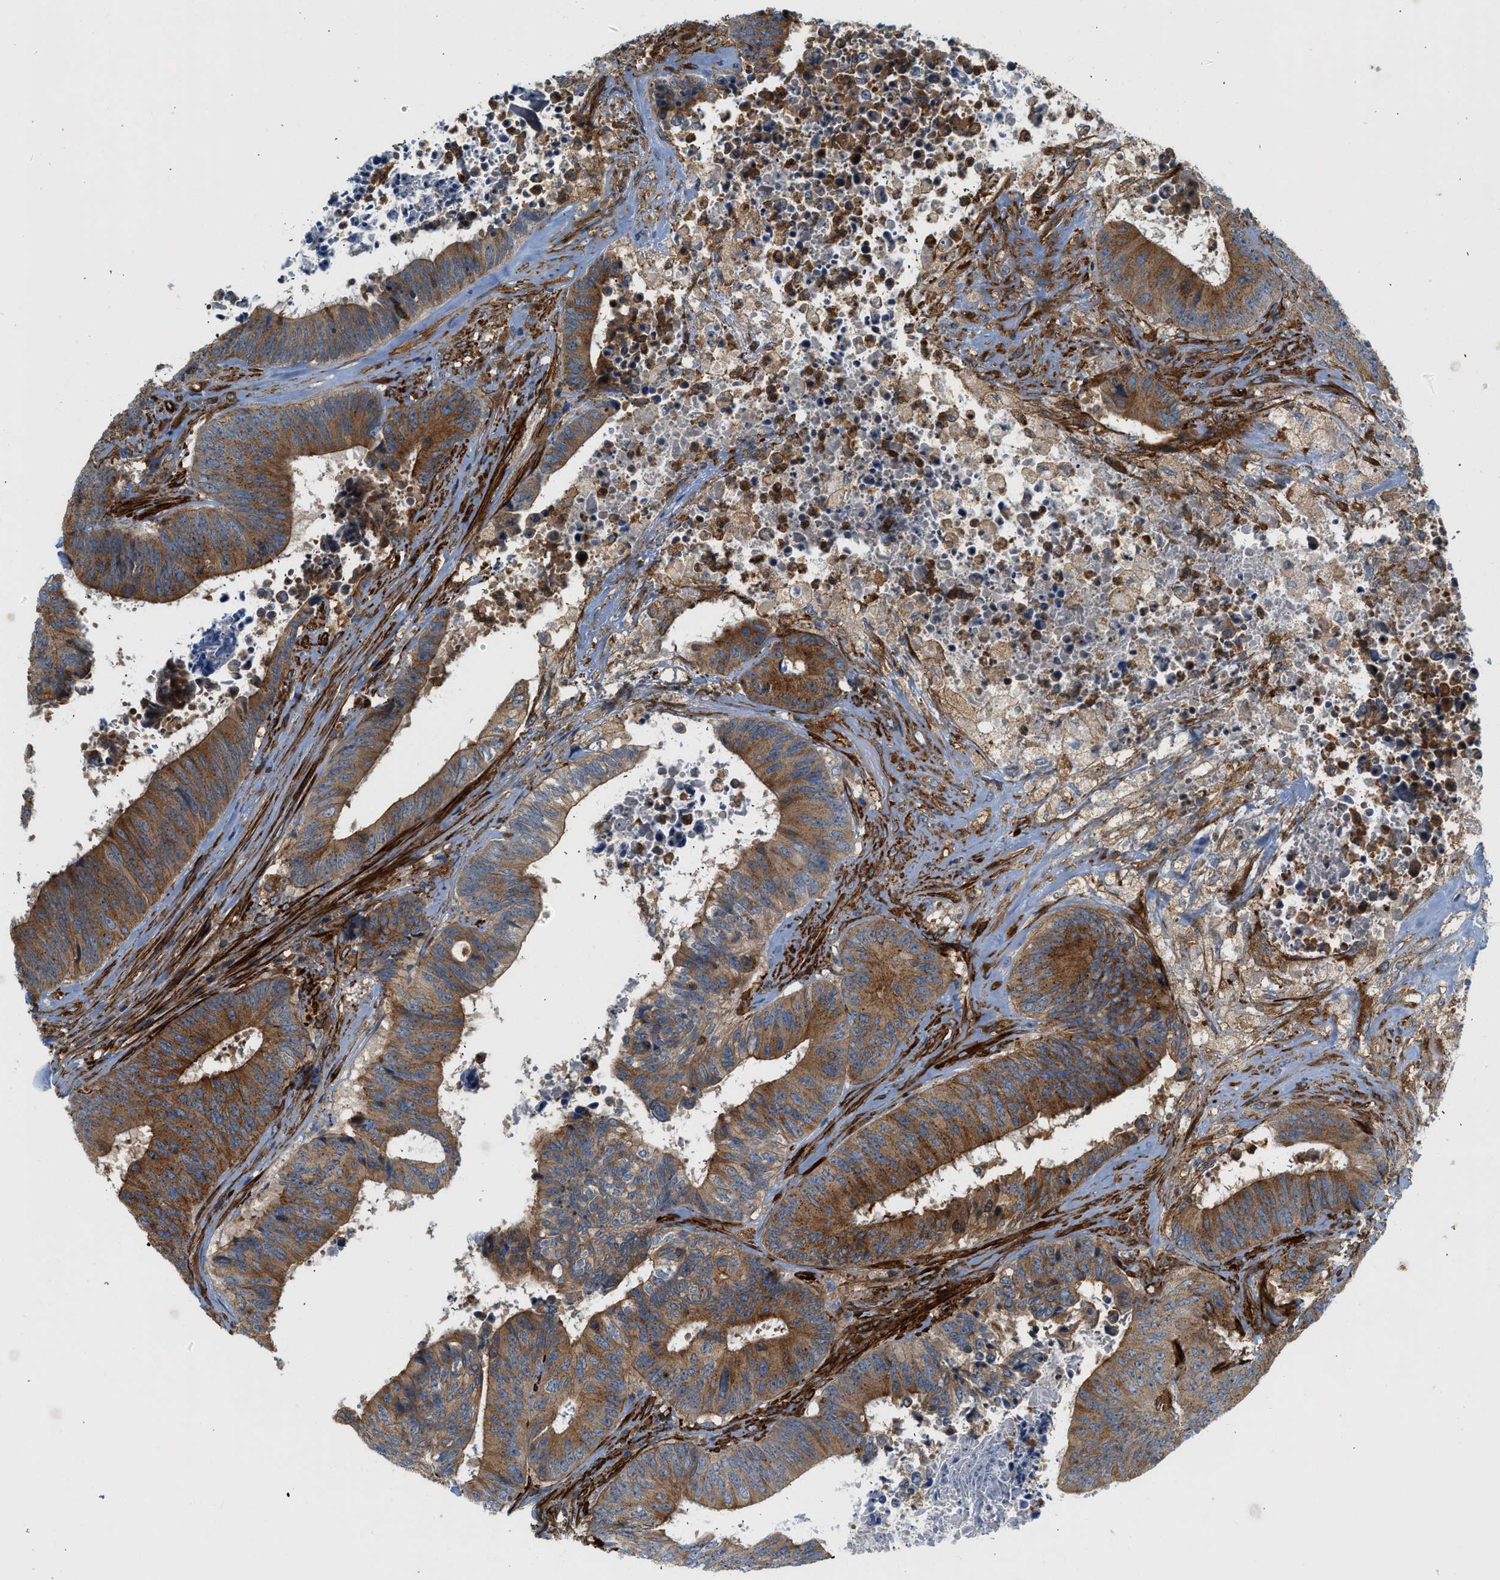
{"staining": {"intensity": "strong", "quantity": ">75%", "location": "cytoplasmic/membranous"}, "tissue": "colorectal cancer", "cell_type": "Tumor cells", "image_type": "cancer", "snomed": [{"axis": "morphology", "description": "Adenocarcinoma, NOS"}, {"axis": "topography", "description": "Rectum"}], "caption": "Immunohistochemical staining of colorectal adenocarcinoma demonstrates high levels of strong cytoplasmic/membranous protein expression in about >75% of tumor cells.", "gene": "HIP1", "patient": {"sex": "male", "age": 72}}